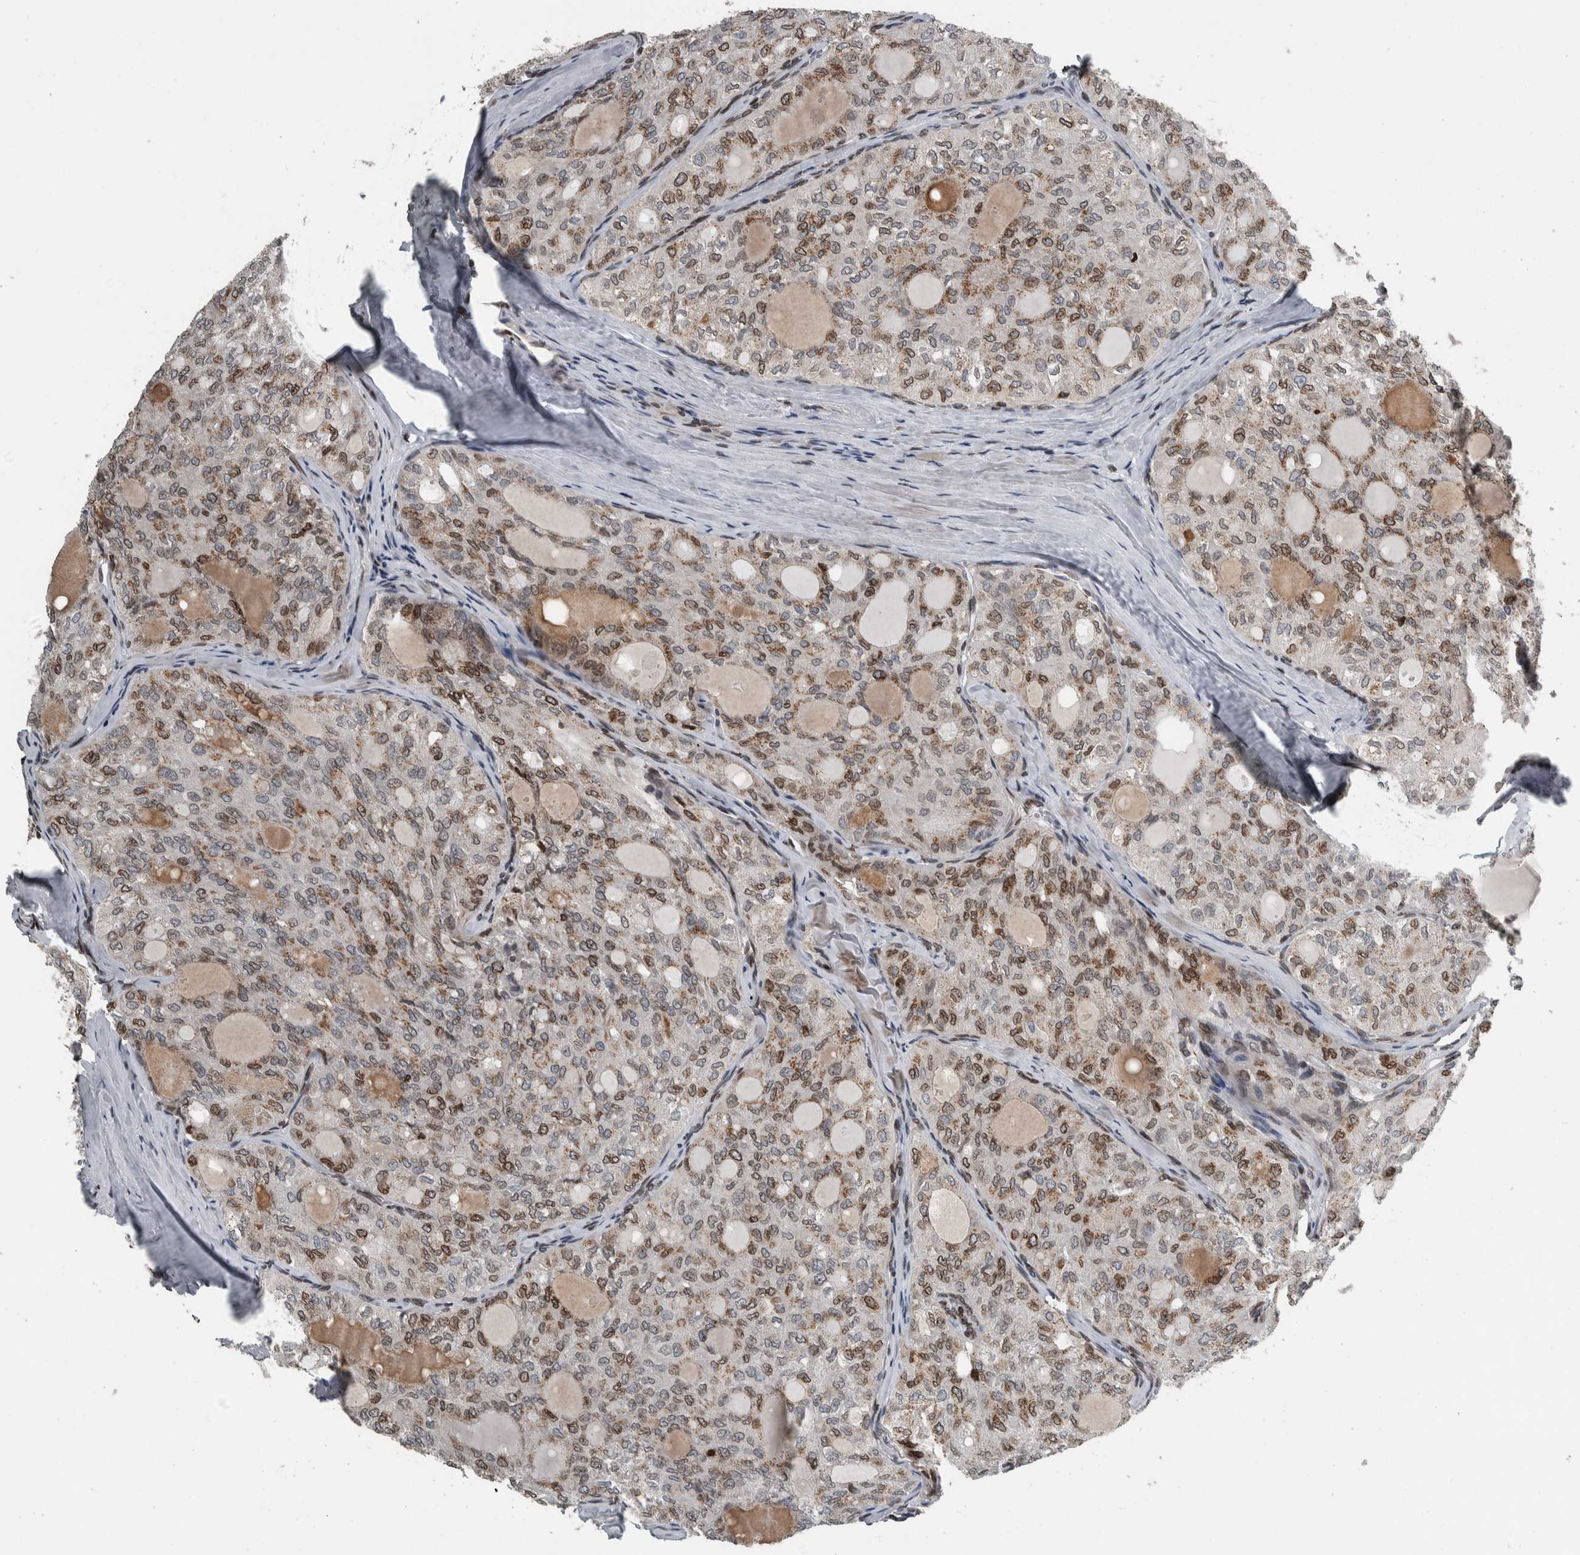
{"staining": {"intensity": "moderate", "quantity": "25%-75%", "location": "cytoplasmic/membranous,nuclear"}, "tissue": "thyroid cancer", "cell_type": "Tumor cells", "image_type": "cancer", "snomed": [{"axis": "morphology", "description": "Follicular adenoma carcinoma, NOS"}, {"axis": "topography", "description": "Thyroid gland"}], "caption": "Follicular adenoma carcinoma (thyroid) was stained to show a protein in brown. There is medium levels of moderate cytoplasmic/membranous and nuclear expression in about 25%-75% of tumor cells.", "gene": "FAM135B", "patient": {"sex": "male", "age": 75}}